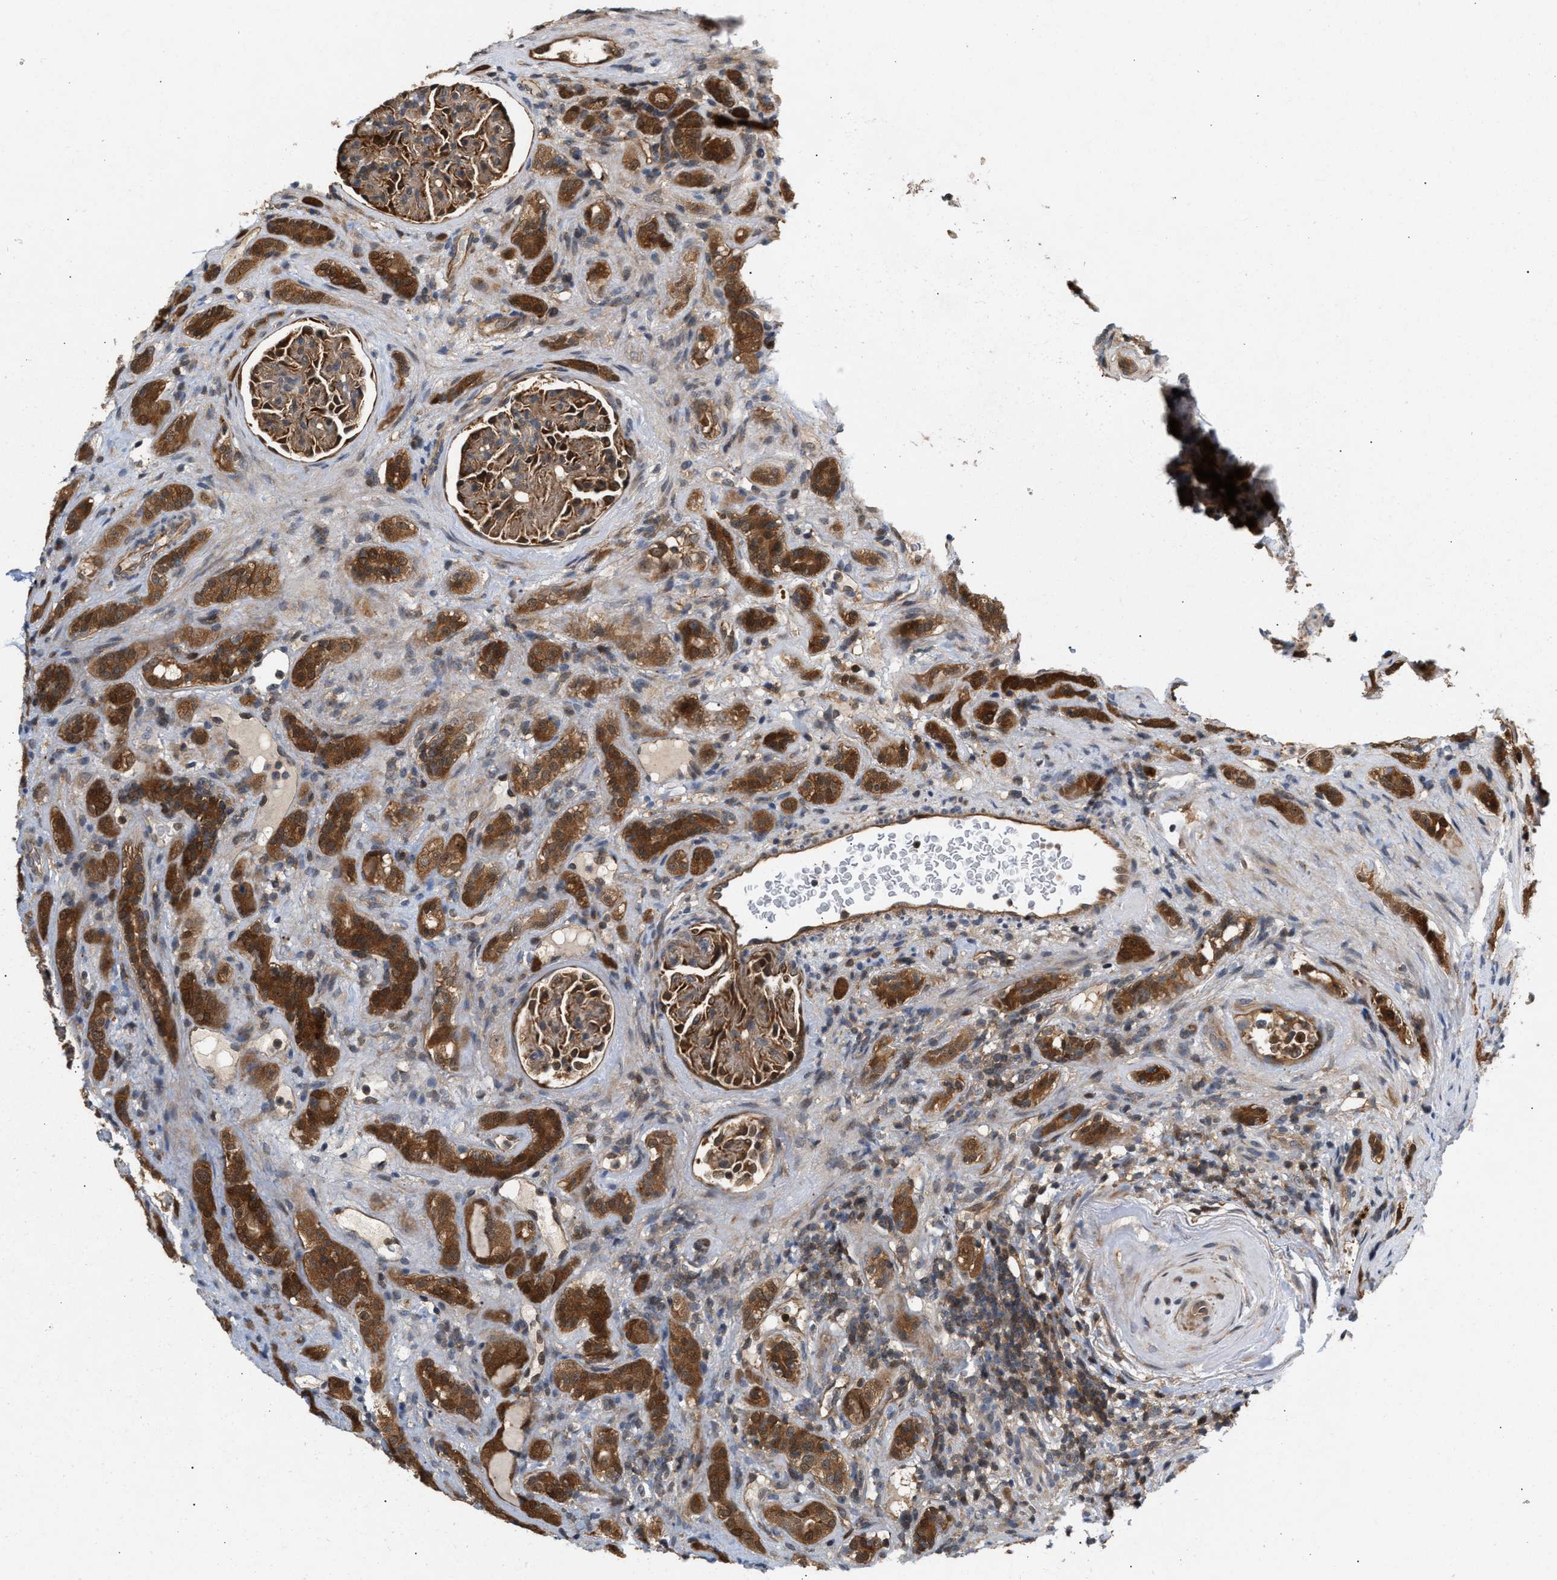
{"staining": {"intensity": "strong", "quantity": ">75%", "location": "cytoplasmic/membranous,nuclear"}, "tissue": "renal cancer", "cell_type": "Tumor cells", "image_type": "cancer", "snomed": [{"axis": "morphology", "description": "Normal tissue, NOS"}, {"axis": "morphology", "description": "Adenocarcinoma, NOS"}, {"axis": "topography", "description": "Kidney"}], "caption": "Renal cancer (adenocarcinoma) stained with DAB immunohistochemistry shows high levels of strong cytoplasmic/membranous and nuclear staining in about >75% of tumor cells.", "gene": "GLOD4", "patient": {"sex": "female", "age": 72}}